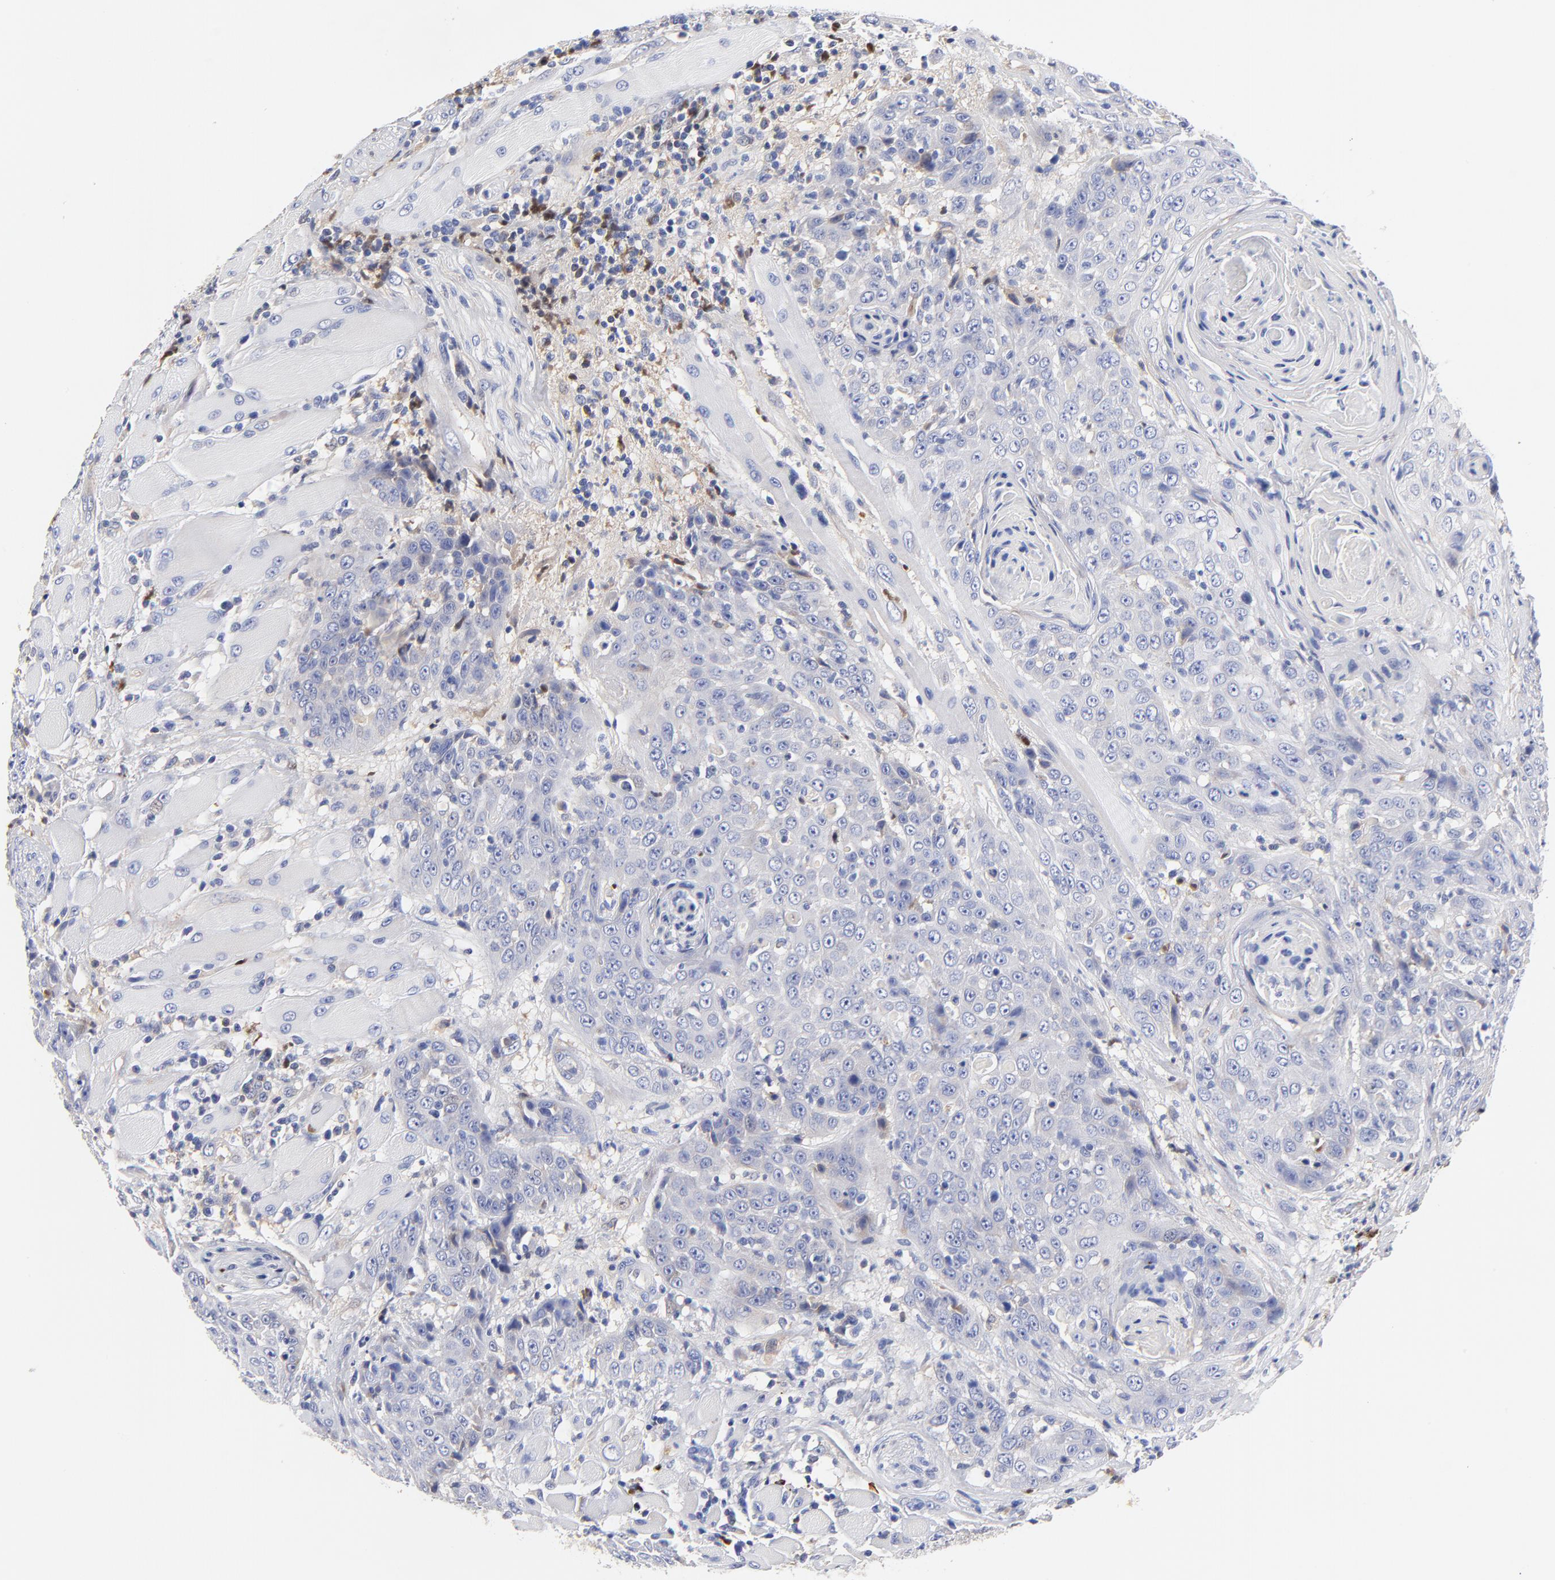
{"staining": {"intensity": "negative", "quantity": "none", "location": "none"}, "tissue": "head and neck cancer", "cell_type": "Tumor cells", "image_type": "cancer", "snomed": [{"axis": "morphology", "description": "Squamous cell carcinoma, NOS"}, {"axis": "topography", "description": "Head-Neck"}], "caption": "An image of head and neck cancer stained for a protein reveals no brown staining in tumor cells.", "gene": "IGLV3-10", "patient": {"sex": "female", "age": 84}}